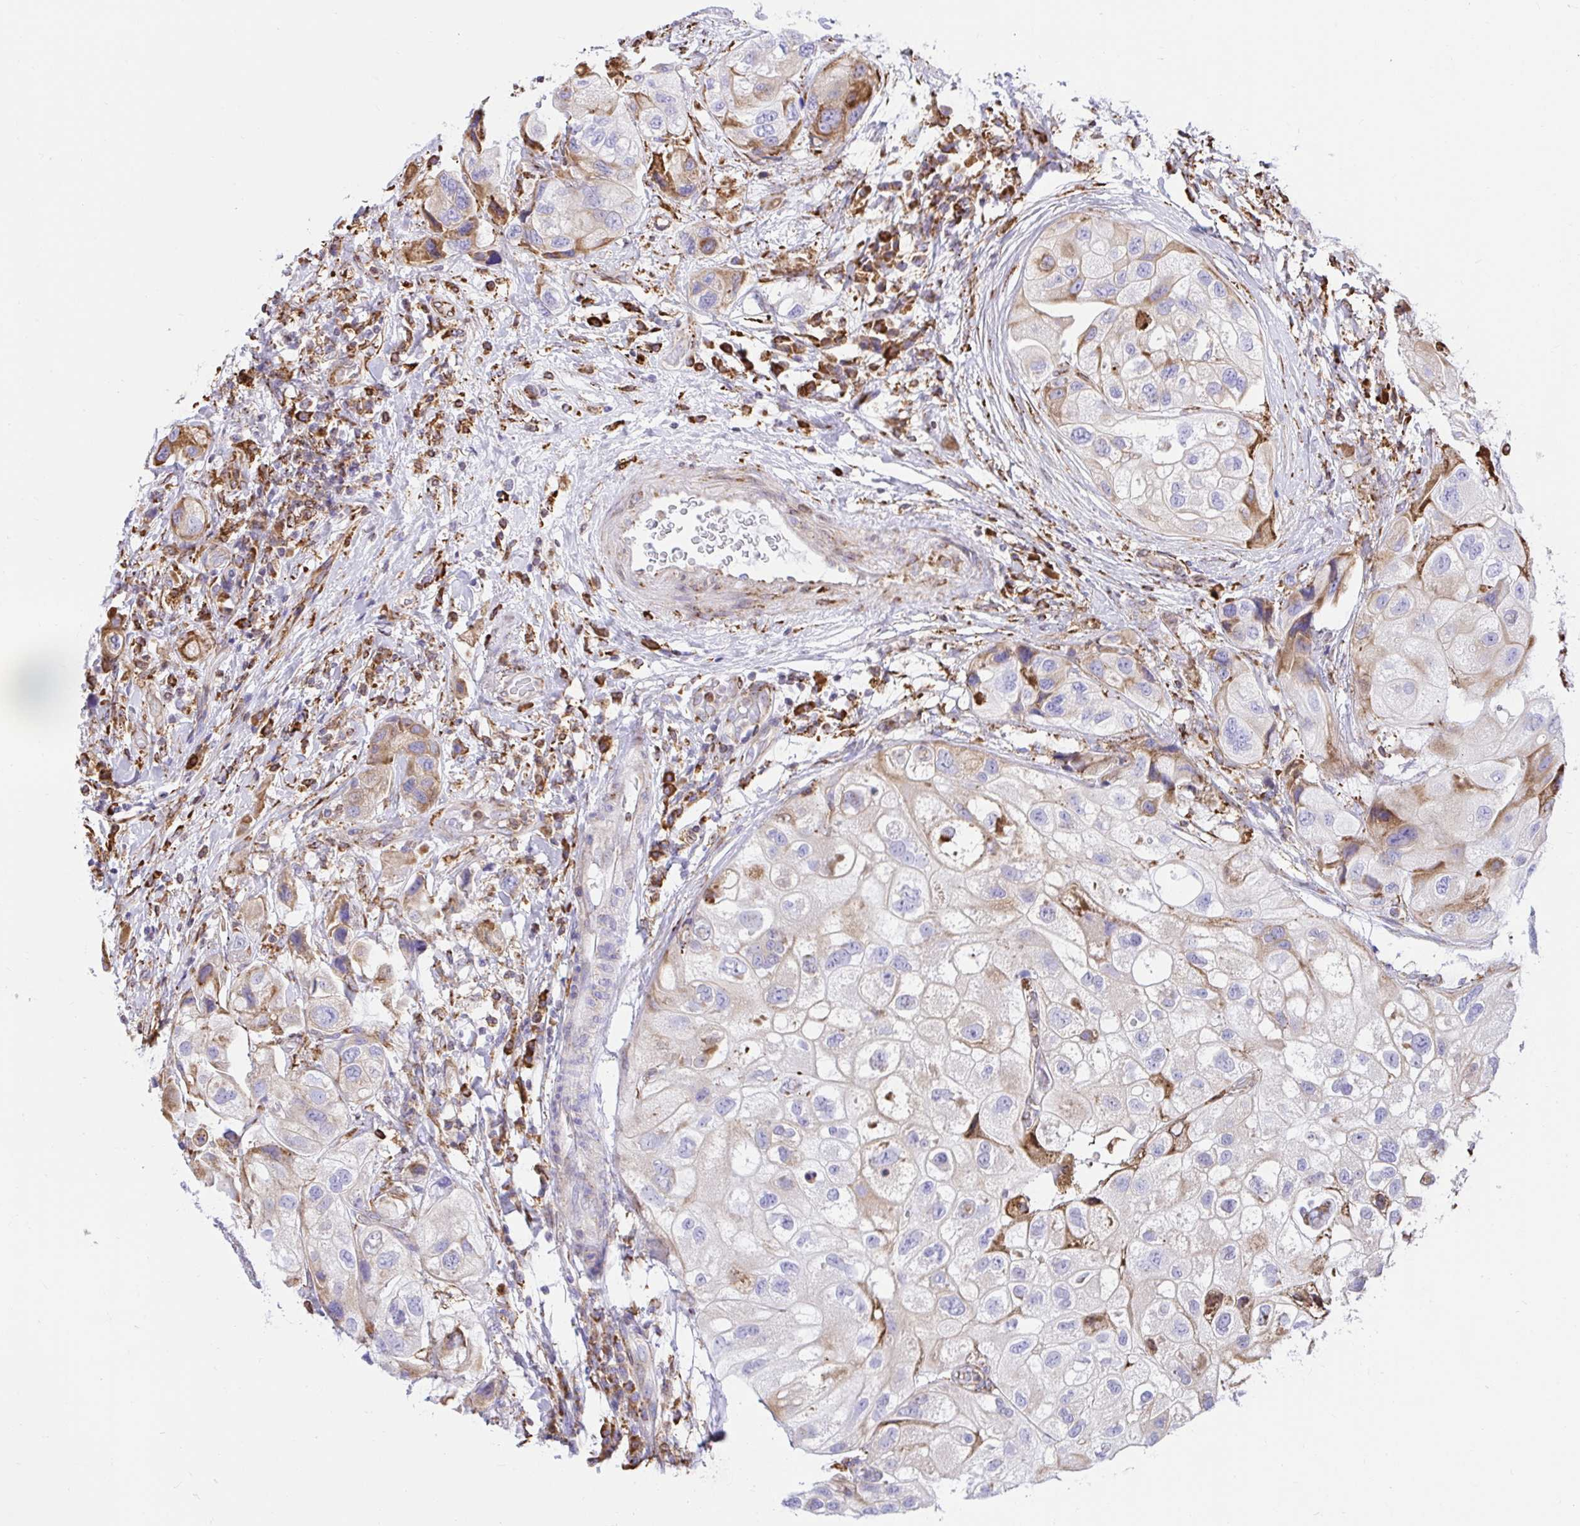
{"staining": {"intensity": "moderate", "quantity": "25%-75%", "location": "cytoplasmic/membranous"}, "tissue": "urothelial cancer", "cell_type": "Tumor cells", "image_type": "cancer", "snomed": [{"axis": "morphology", "description": "Urothelial carcinoma, High grade"}, {"axis": "topography", "description": "Urinary bladder"}], "caption": "A brown stain shows moderate cytoplasmic/membranous expression of a protein in urothelial carcinoma (high-grade) tumor cells.", "gene": "CLGN", "patient": {"sex": "female", "age": 64}}